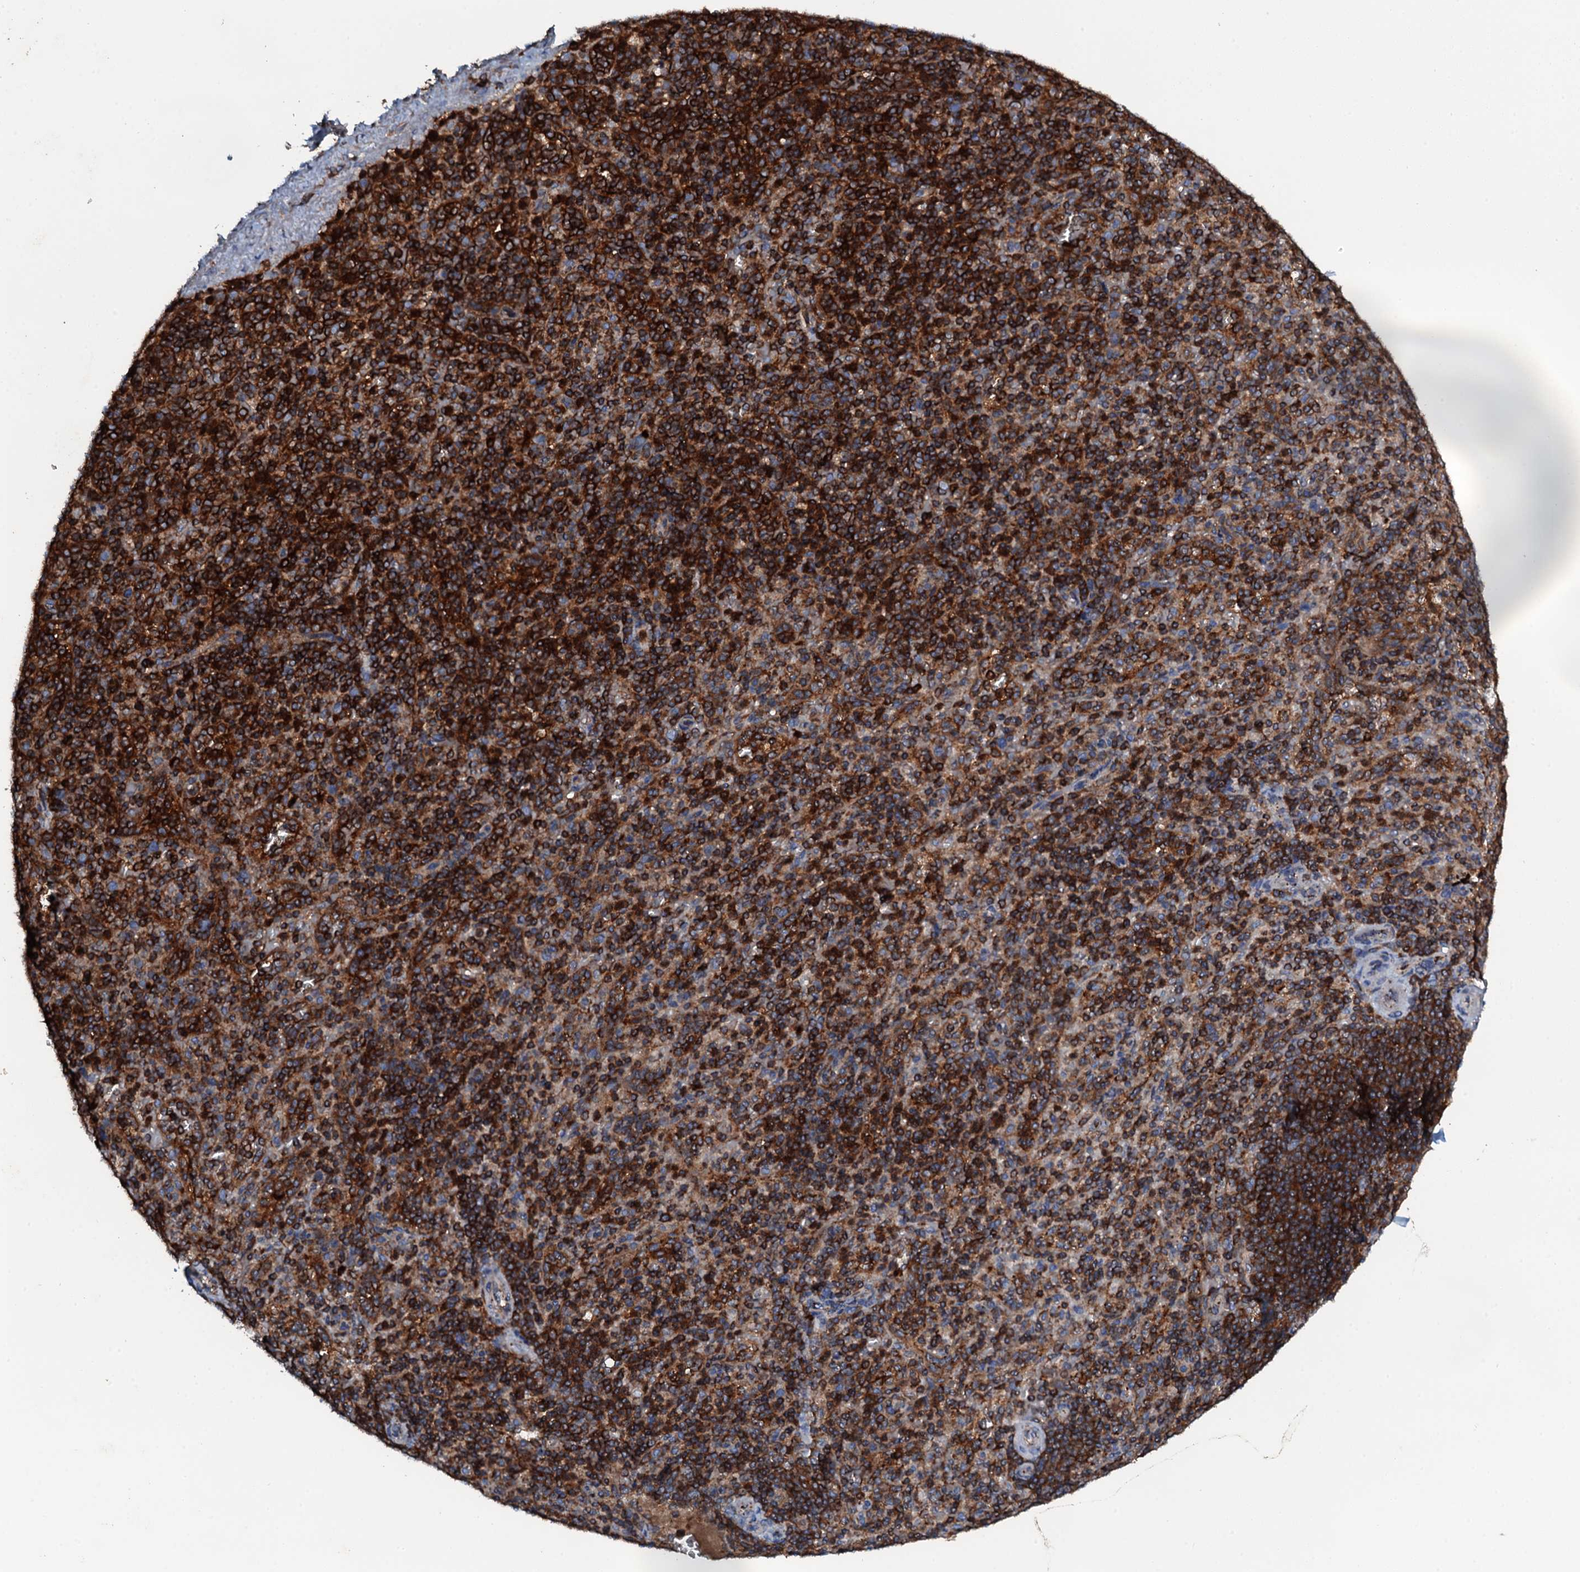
{"staining": {"intensity": "strong", "quantity": "25%-75%", "location": "cytoplasmic/membranous"}, "tissue": "spleen", "cell_type": "Cells in red pulp", "image_type": "normal", "snomed": [{"axis": "morphology", "description": "Normal tissue, NOS"}, {"axis": "topography", "description": "Spleen"}], "caption": "Approximately 25%-75% of cells in red pulp in normal human spleen exhibit strong cytoplasmic/membranous protein positivity as visualized by brown immunohistochemical staining.", "gene": "GRK2", "patient": {"sex": "male", "age": 82}}